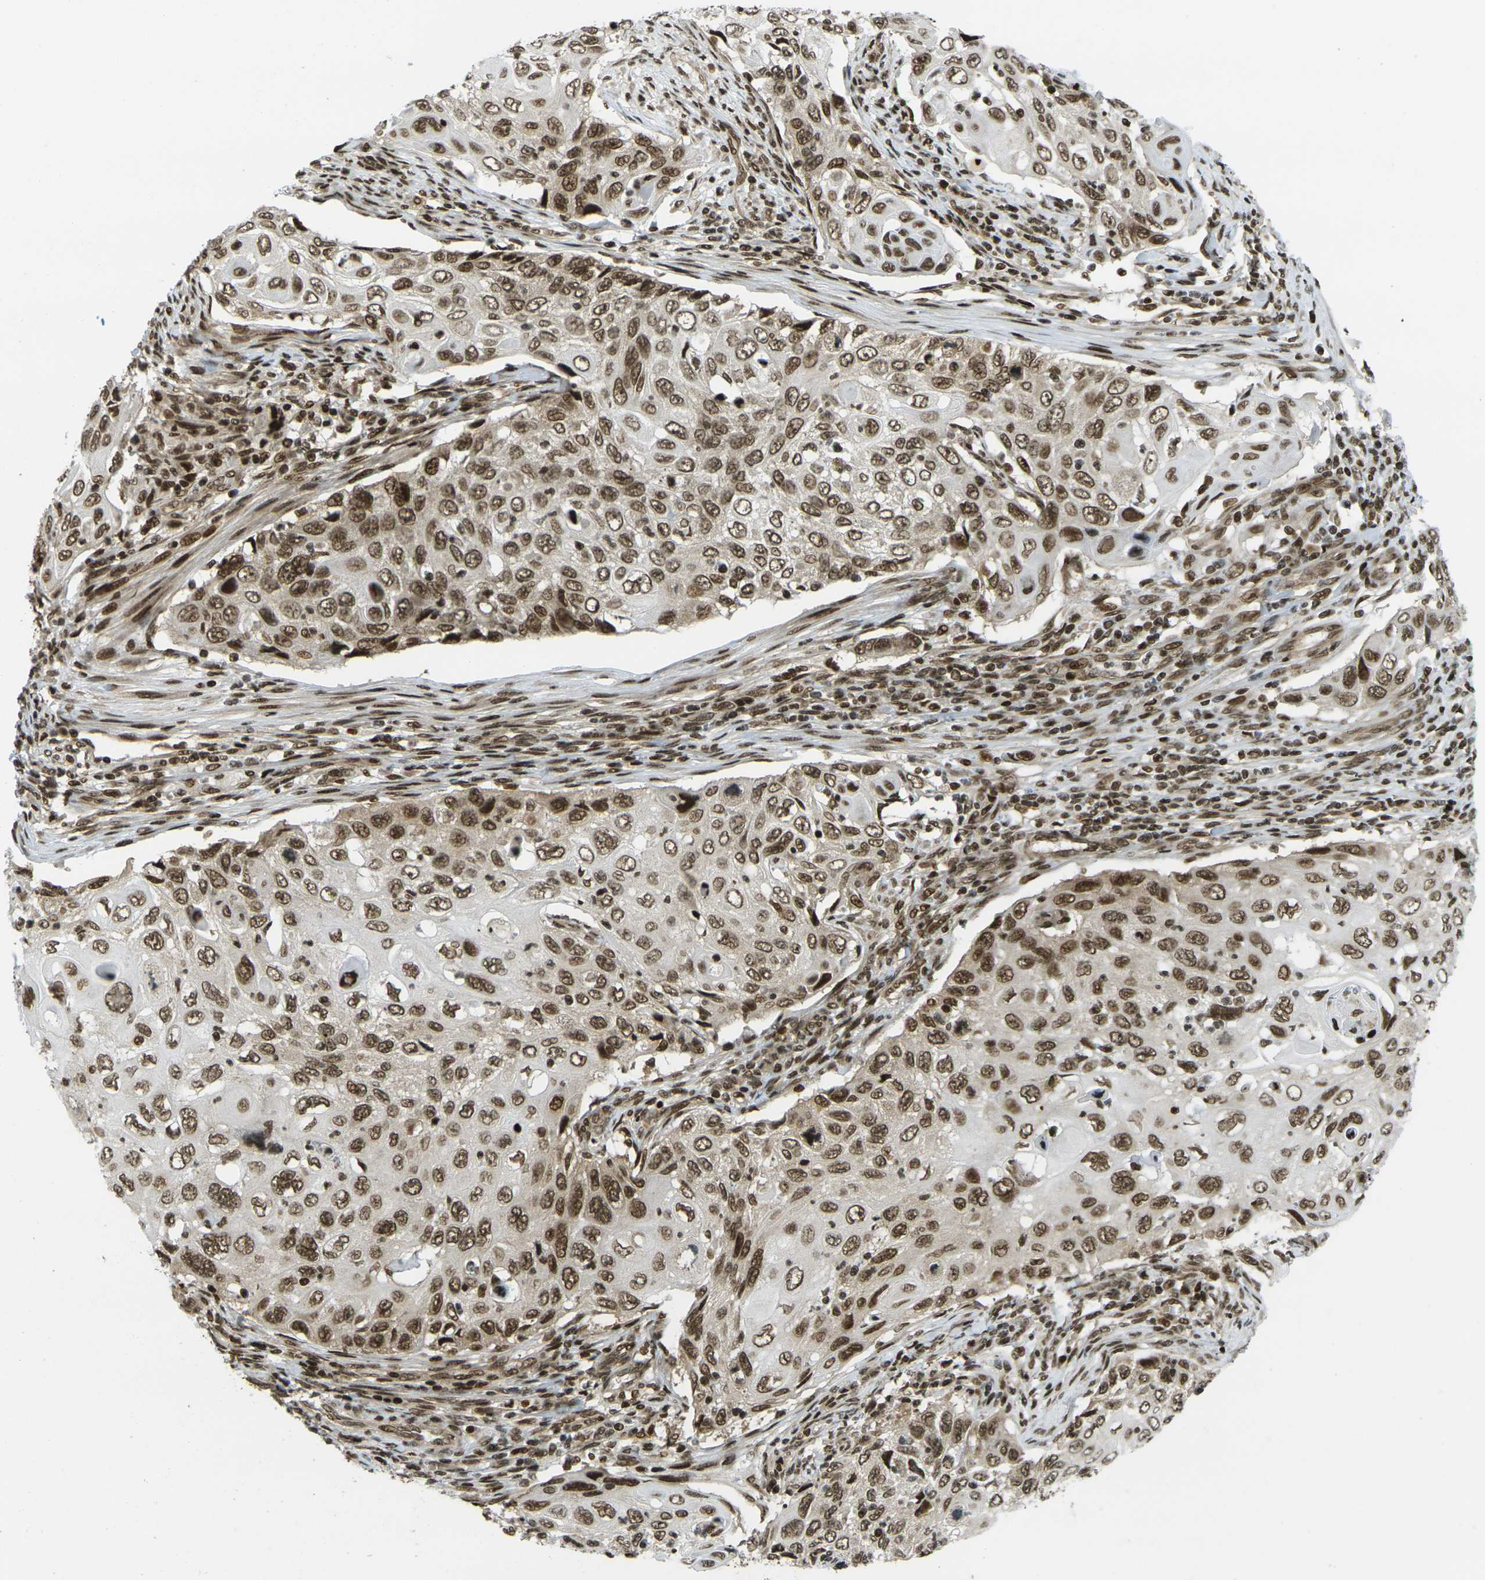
{"staining": {"intensity": "moderate", "quantity": ">75%", "location": "cytoplasmic/membranous,nuclear"}, "tissue": "cervical cancer", "cell_type": "Tumor cells", "image_type": "cancer", "snomed": [{"axis": "morphology", "description": "Squamous cell carcinoma, NOS"}, {"axis": "topography", "description": "Cervix"}], "caption": "An image of cervical squamous cell carcinoma stained for a protein demonstrates moderate cytoplasmic/membranous and nuclear brown staining in tumor cells. Ihc stains the protein in brown and the nuclei are stained blue.", "gene": "RUVBL2", "patient": {"sex": "female", "age": 70}}